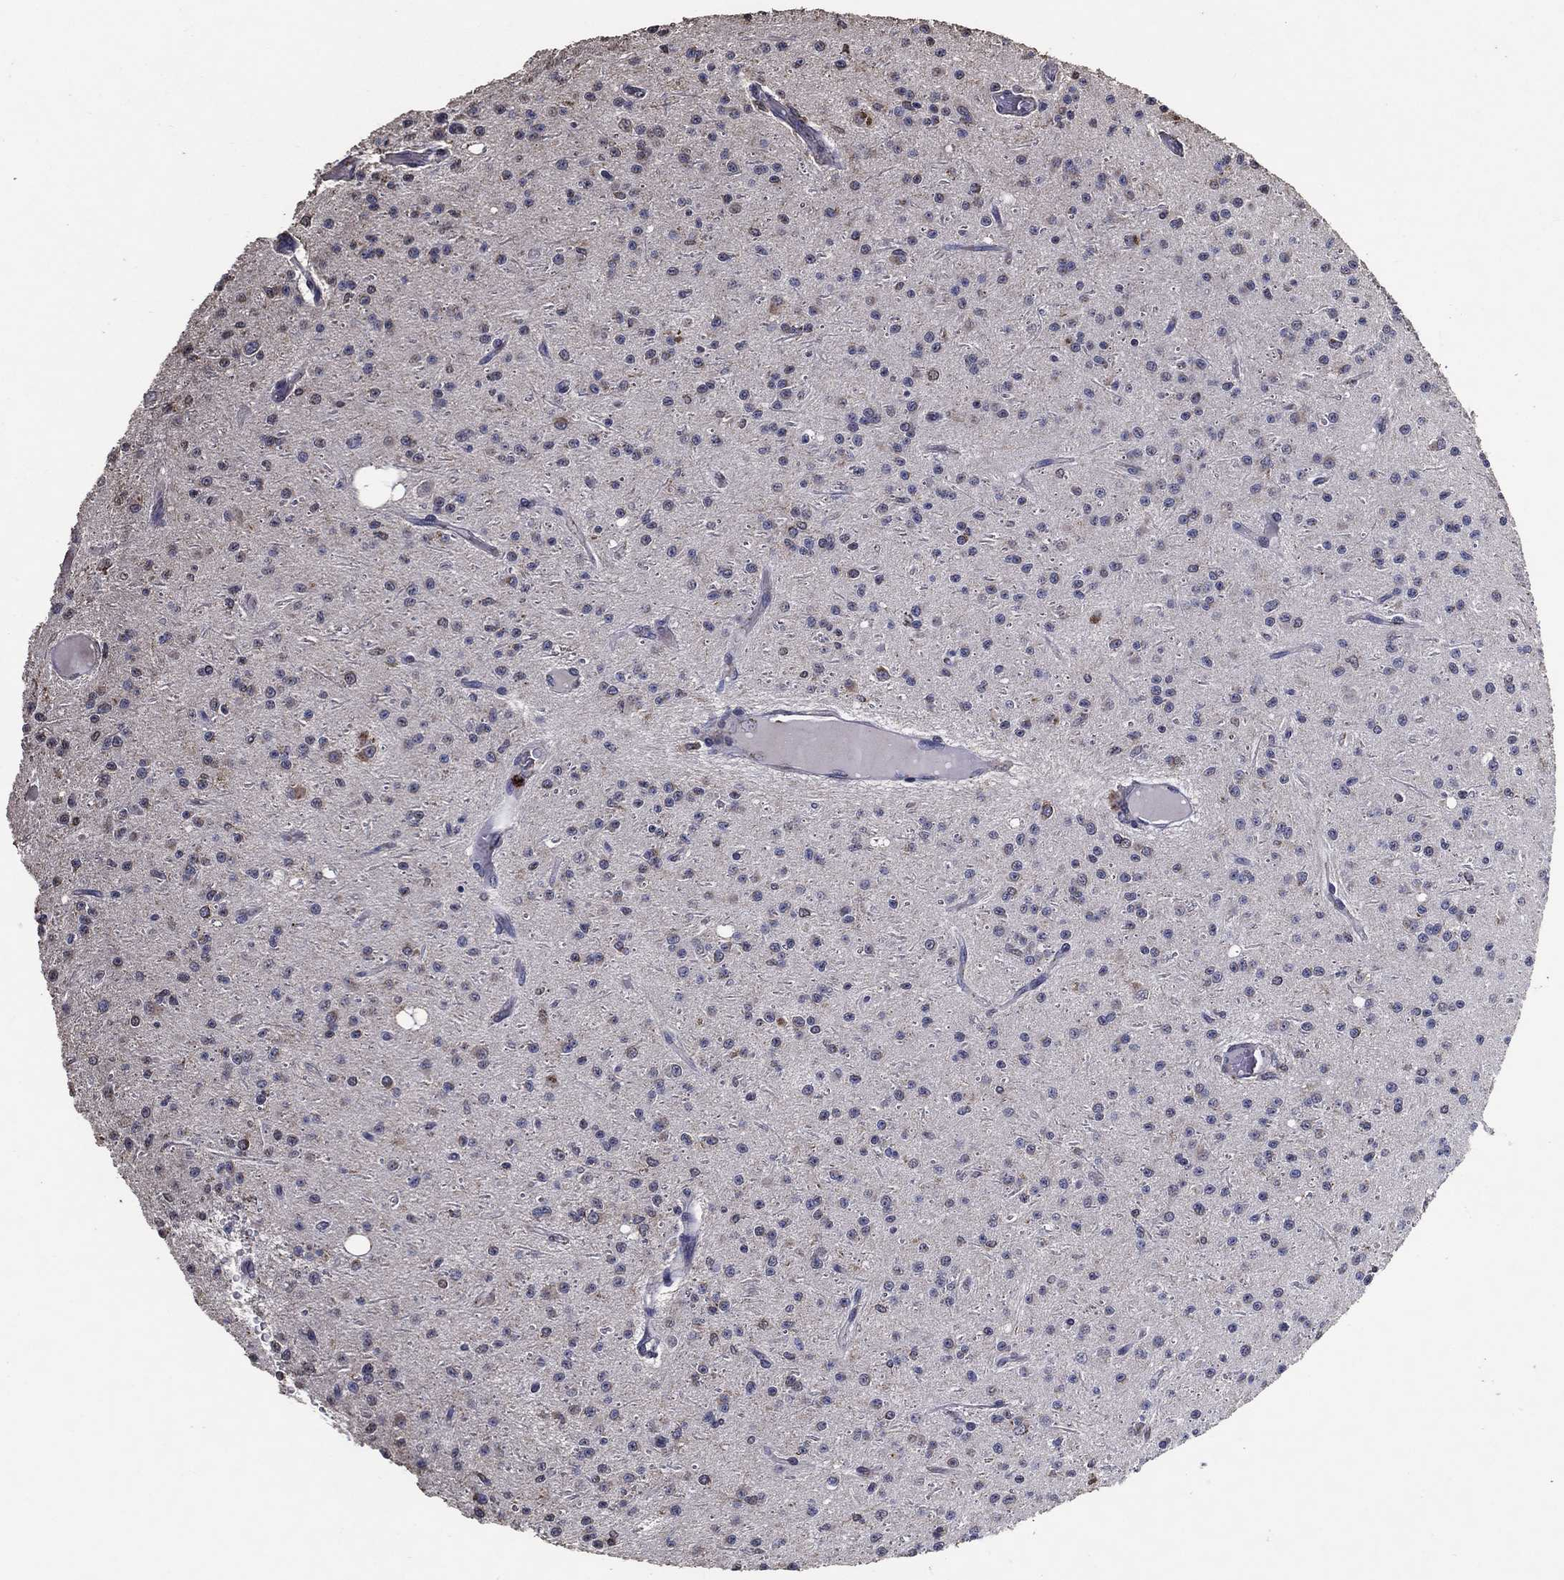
{"staining": {"intensity": "moderate", "quantity": "<25%", "location": "cytoplasmic/membranous"}, "tissue": "glioma", "cell_type": "Tumor cells", "image_type": "cancer", "snomed": [{"axis": "morphology", "description": "Glioma, malignant, Low grade"}, {"axis": "topography", "description": "Brain"}], "caption": "Brown immunohistochemical staining in malignant glioma (low-grade) demonstrates moderate cytoplasmic/membranous staining in about <25% of tumor cells.", "gene": "GPR183", "patient": {"sex": "male", "age": 27}}